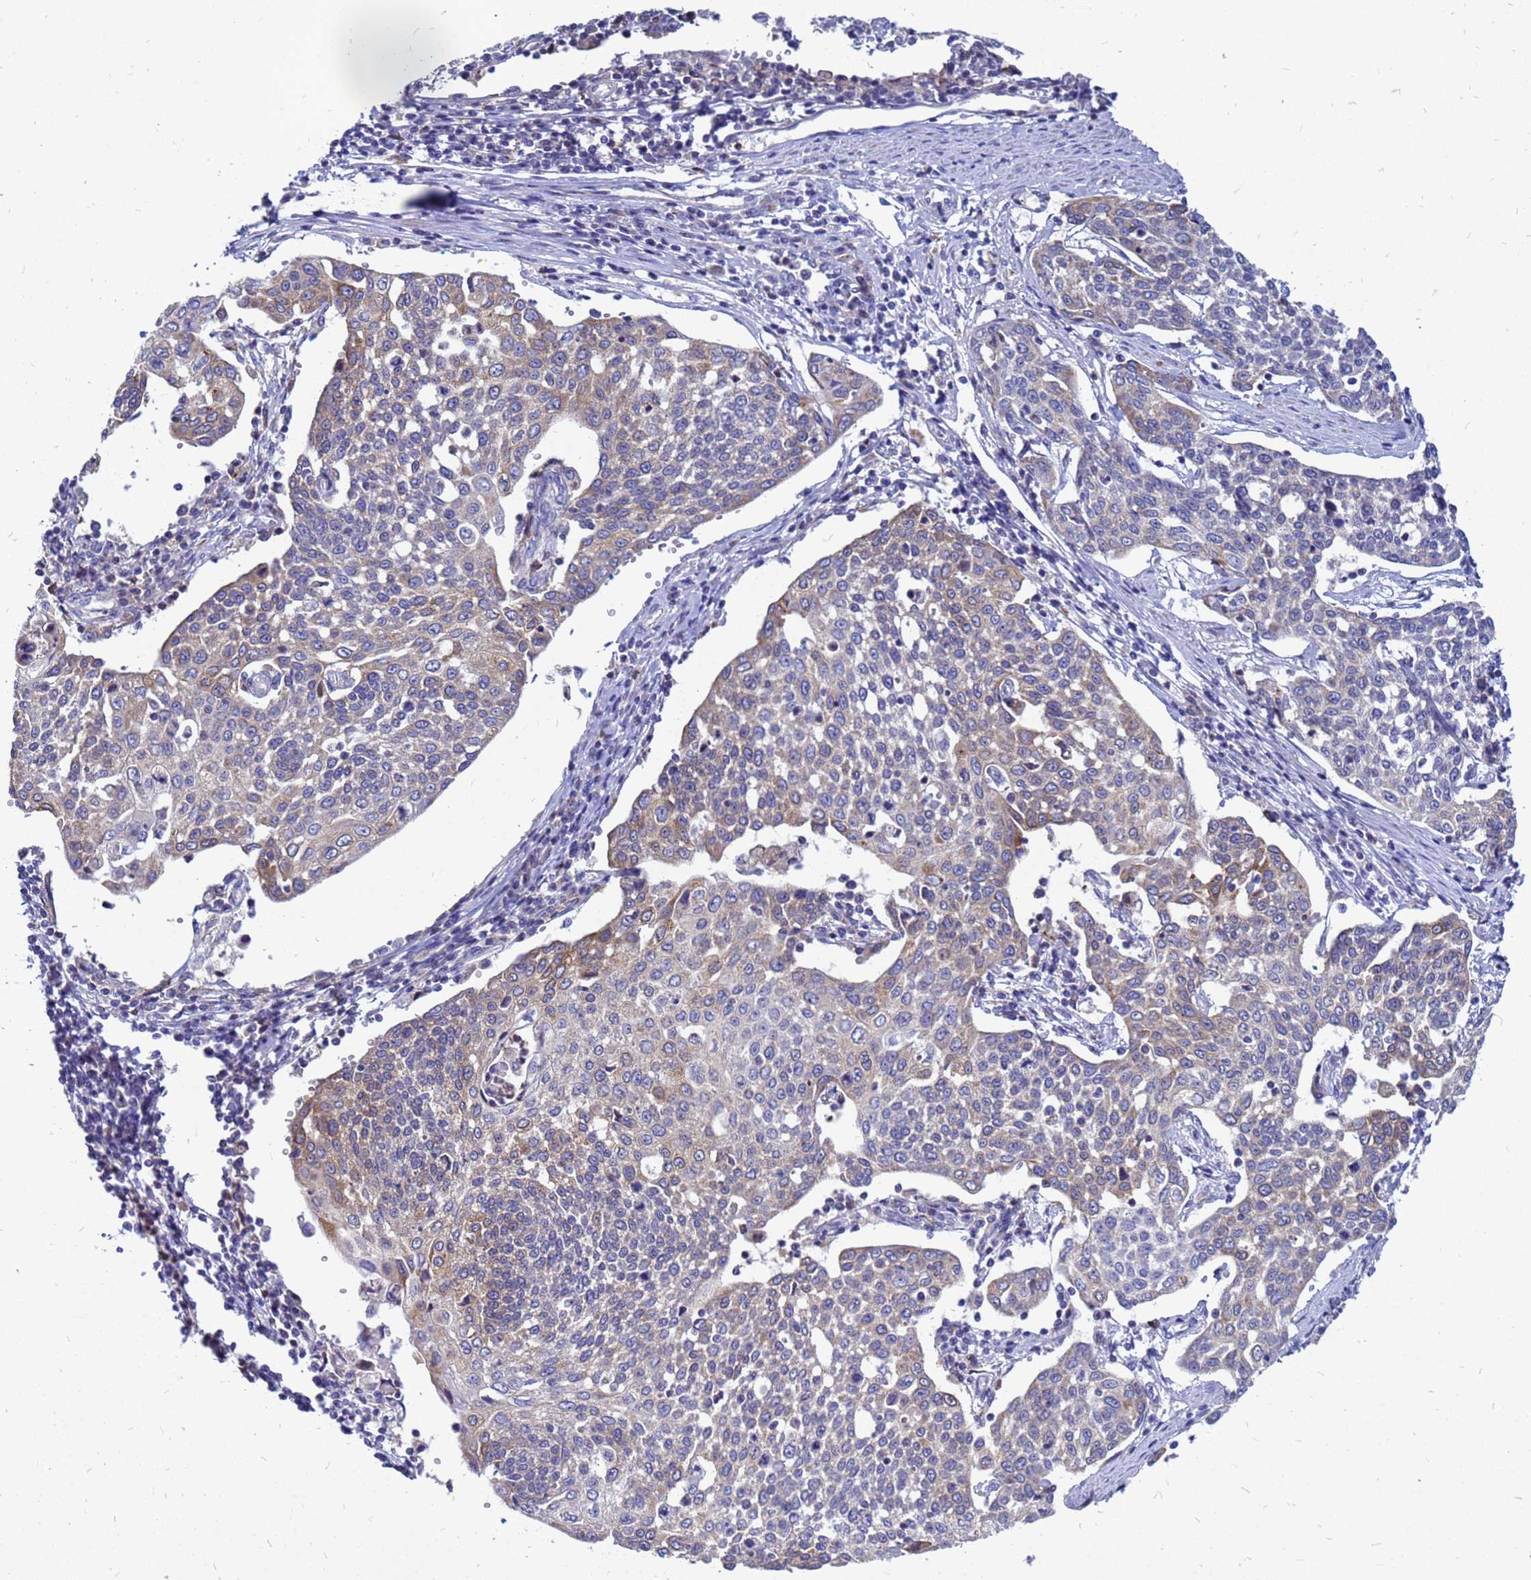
{"staining": {"intensity": "weak", "quantity": "25%-75%", "location": "cytoplasmic/membranous"}, "tissue": "cervical cancer", "cell_type": "Tumor cells", "image_type": "cancer", "snomed": [{"axis": "morphology", "description": "Squamous cell carcinoma, NOS"}, {"axis": "topography", "description": "Cervix"}], "caption": "There is low levels of weak cytoplasmic/membranous staining in tumor cells of cervical cancer (squamous cell carcinoma), as demonstrated by immunohistochemical staining (brown color).", "gene": "FHIP1A", "patient": {"sex": "female", "age": 34}}